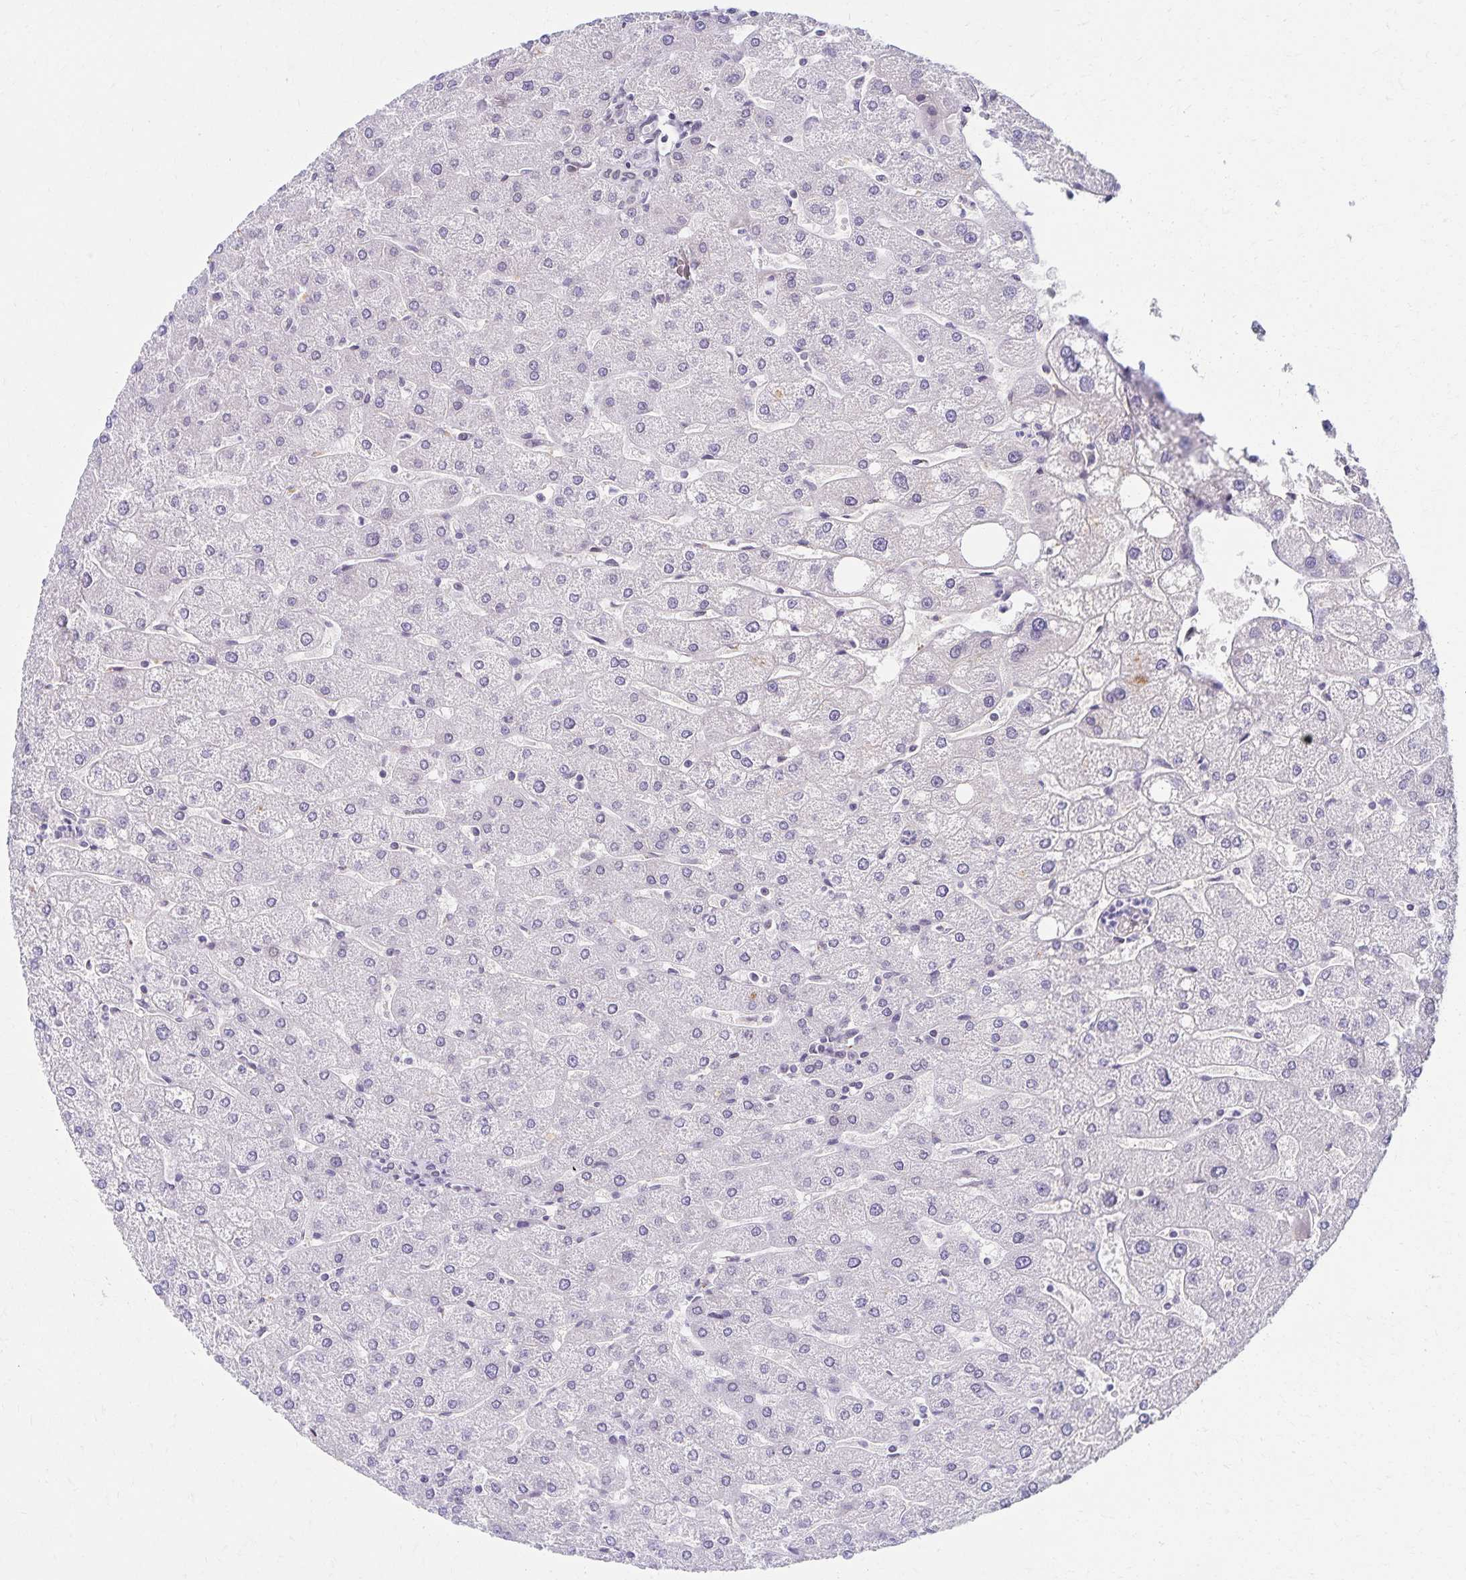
{"staining": {"intensity": "negative", "quantity": "none", "location": "none"}, "tissue": "liver", "cell_type": "Cholangiocytes", "image_type": "normal", "snomed": [{"axis": "morphology", "description": "Normal tissue, NOS"}, {"axis": "topography", "description": "Liver"}], "caption": "Cholangiocytes show no significant positivity in benign liver.", "gene": "FAM166C", "patient": {"sex": "male", "age": 67}}